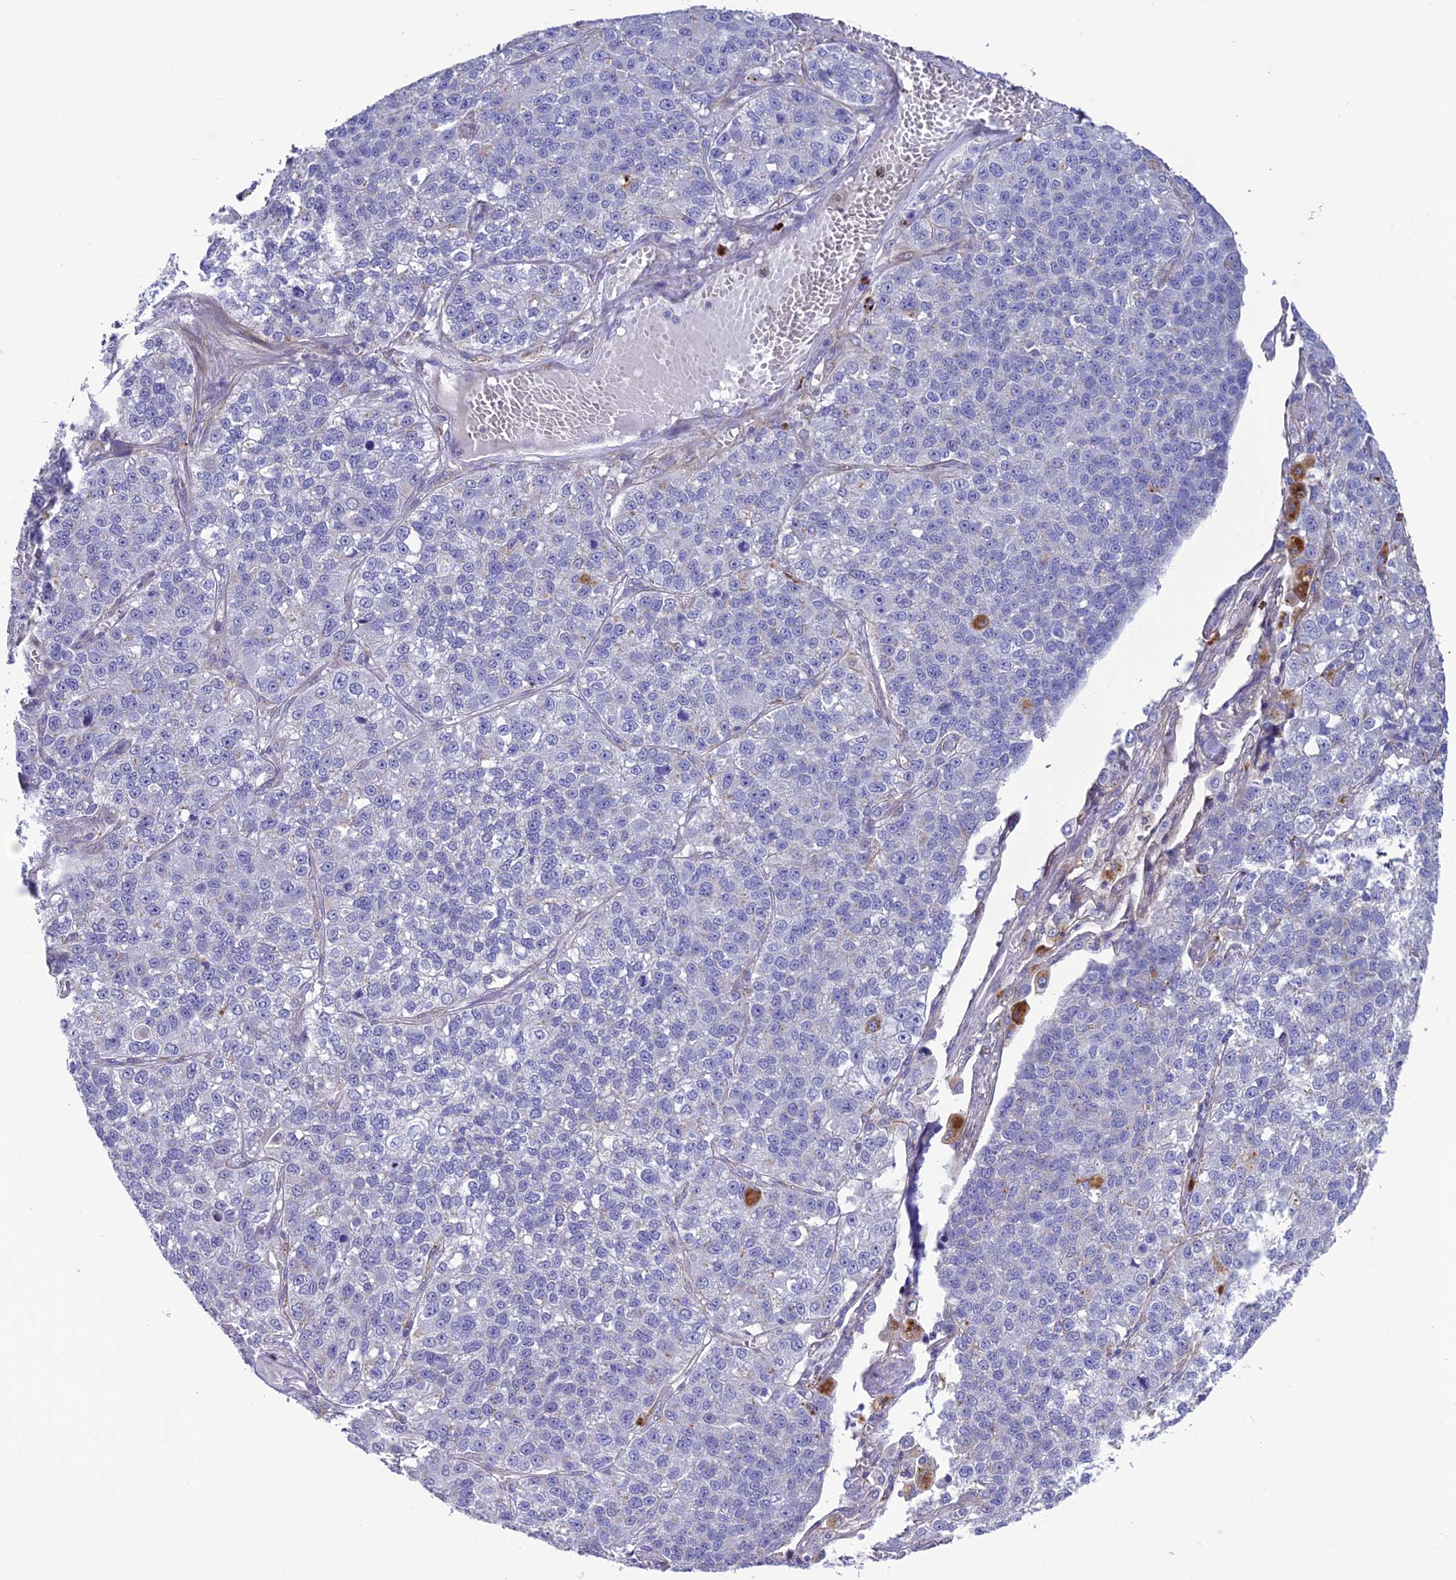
{"staining": {"intensity": "moderate", "quantity": "<25%", "location": "cytoplasmic/membranous"}, "tissue": "lung cancer", "cell_type": "Tumor cells", "image_type": "cancer", "snomed": [{"axis": "morphology", "description": "Adenocarcinoma, NOS"}, {"axis": "topography", "description": "Lung"}], "caption": "The photomicrograph displays staining of lung cancer (adenocarcinoma), revealing moderate cytoplasmic/membranous protein expression (brown color) within tumor cells.", "gene": "TNS1", "patient": {"sex": "male", "age": 49}}